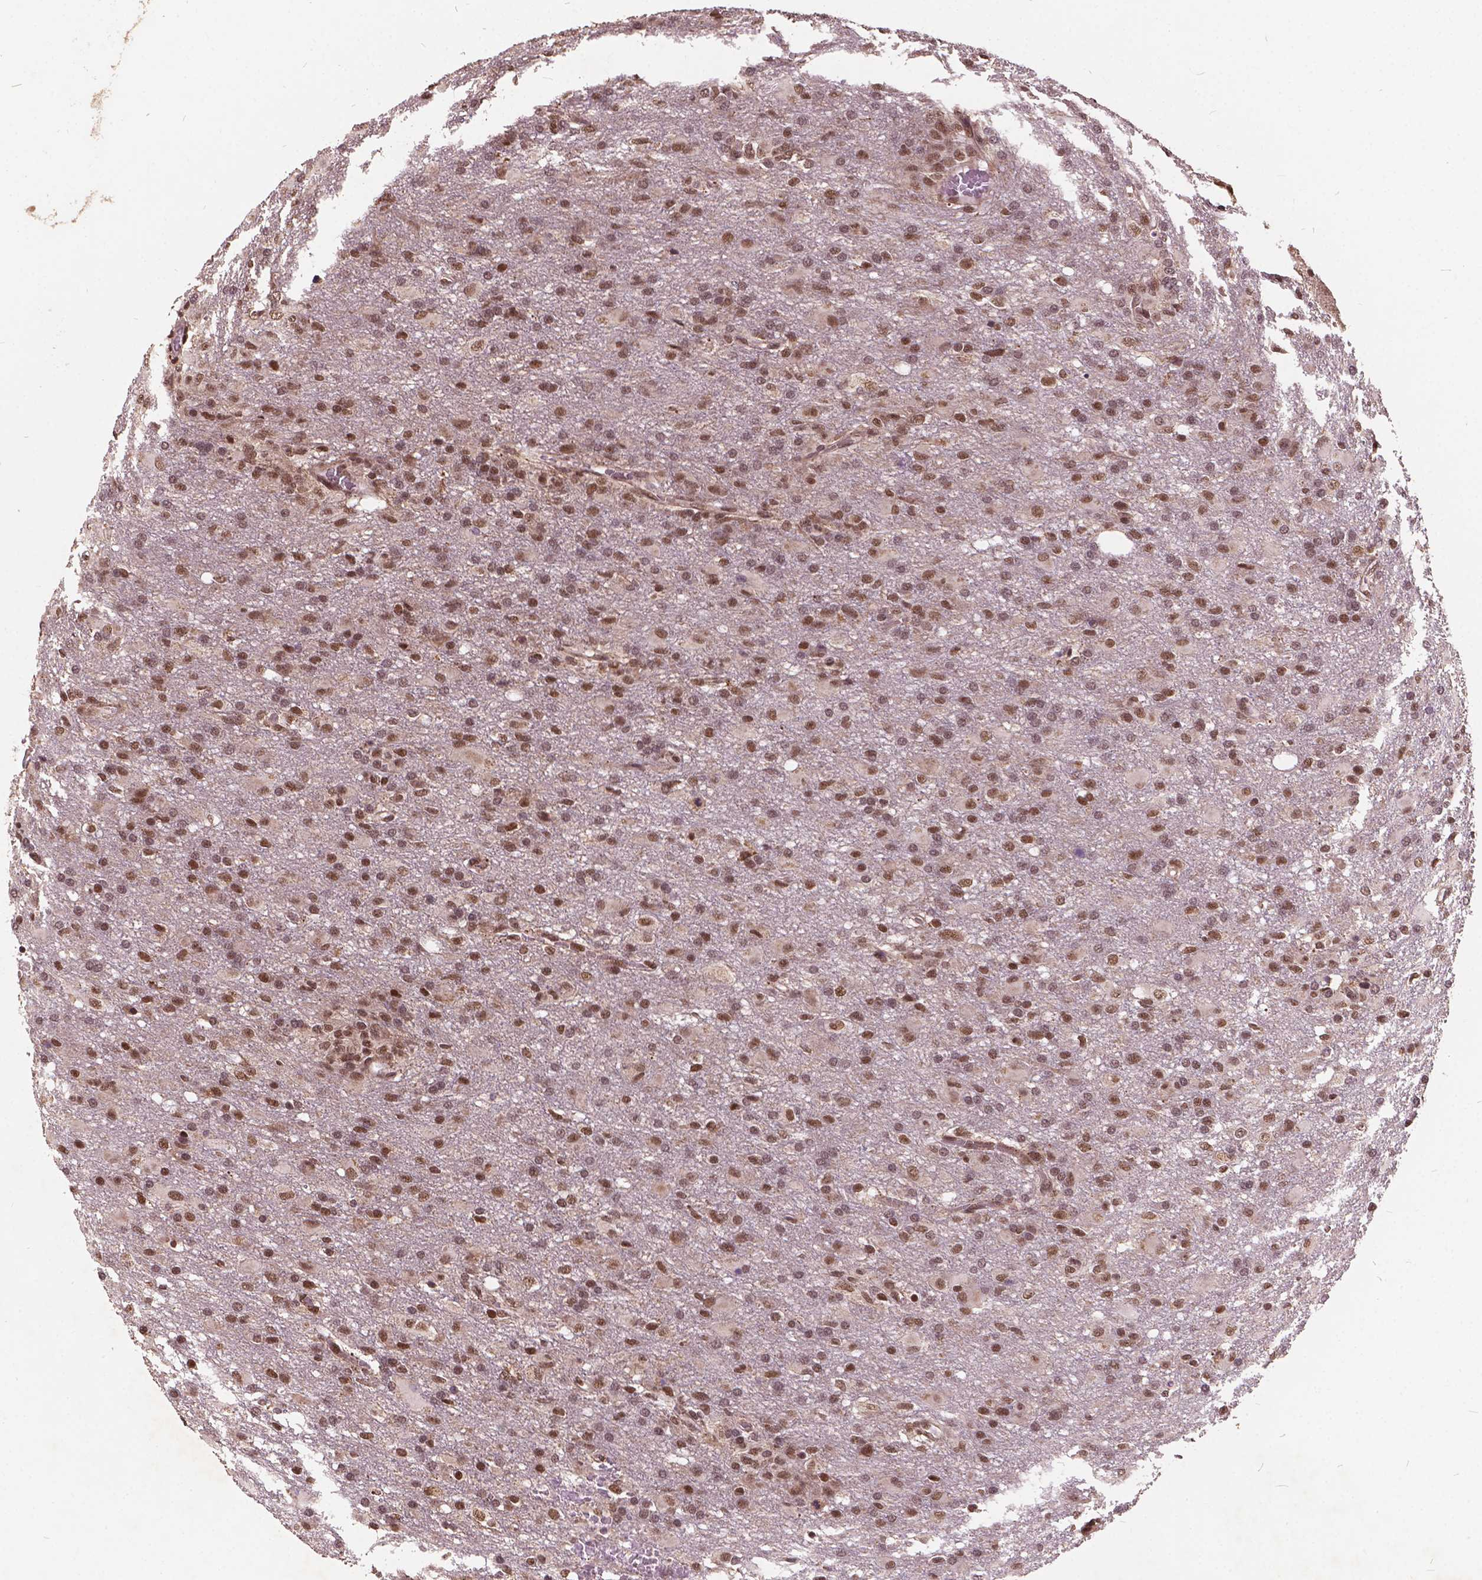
{"staining": {"intensity": "moderate", "quantity": ">75%", "location": "nuclear"}, "tissue": "glioma", "cell_type": "Tumor cells", "image_type": "cancer", "snomed": [{"axis": "morphology", "description": "Glioma, malignant, High grade"}, {"axis": "topography", "description": "Brain"}], "caption": "Glioma stained with IHC shows moderate nuclear expression in approximately >75% of tumor cells.", "gene": "GPS2", "patient": {"sex": "male", "age": 68}}